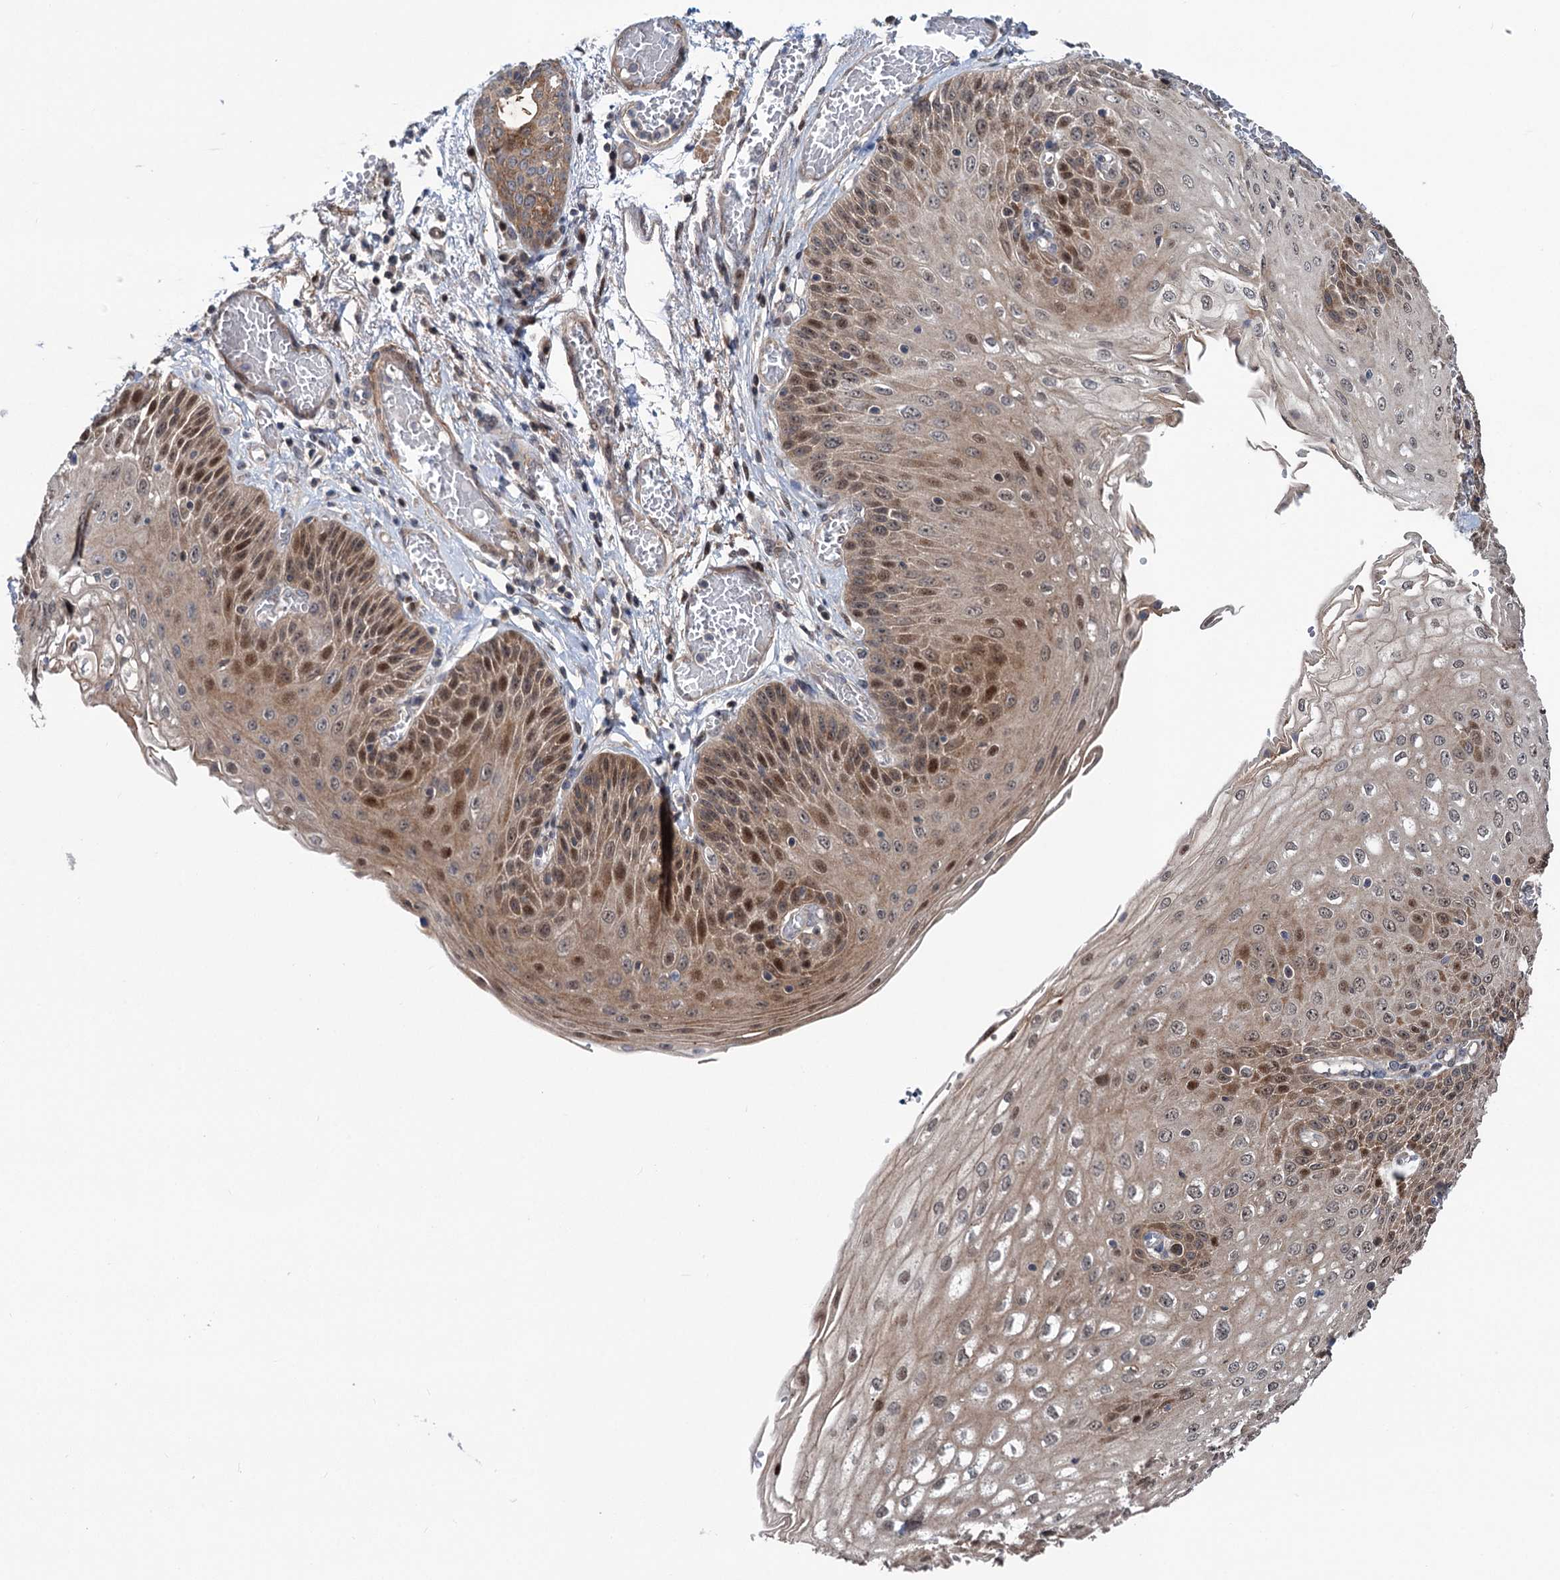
{"staining": {"intensity": "moderate", "quantity": ">75%", "location": "cytoplasmic/membranous,nuclear"}, "tissue": "esophagus", "cell_type": "Squamous epithelial cells", "image_type": "normal", "snomed": [{"axis": "morphology", "description": "Normal tissue, NOS"}, {"axis": "topography", "description": "Esophagus"}], "caption": "Immunohistochemical staining of normal esophagus exhibits >75% levels of moderate cytoplasmic/membranous,nuclear protein expression in approximately >75% of squamous epithelial cells.", "gene": "GPBP1", "patient": {"sex": "male", "age": 81}}